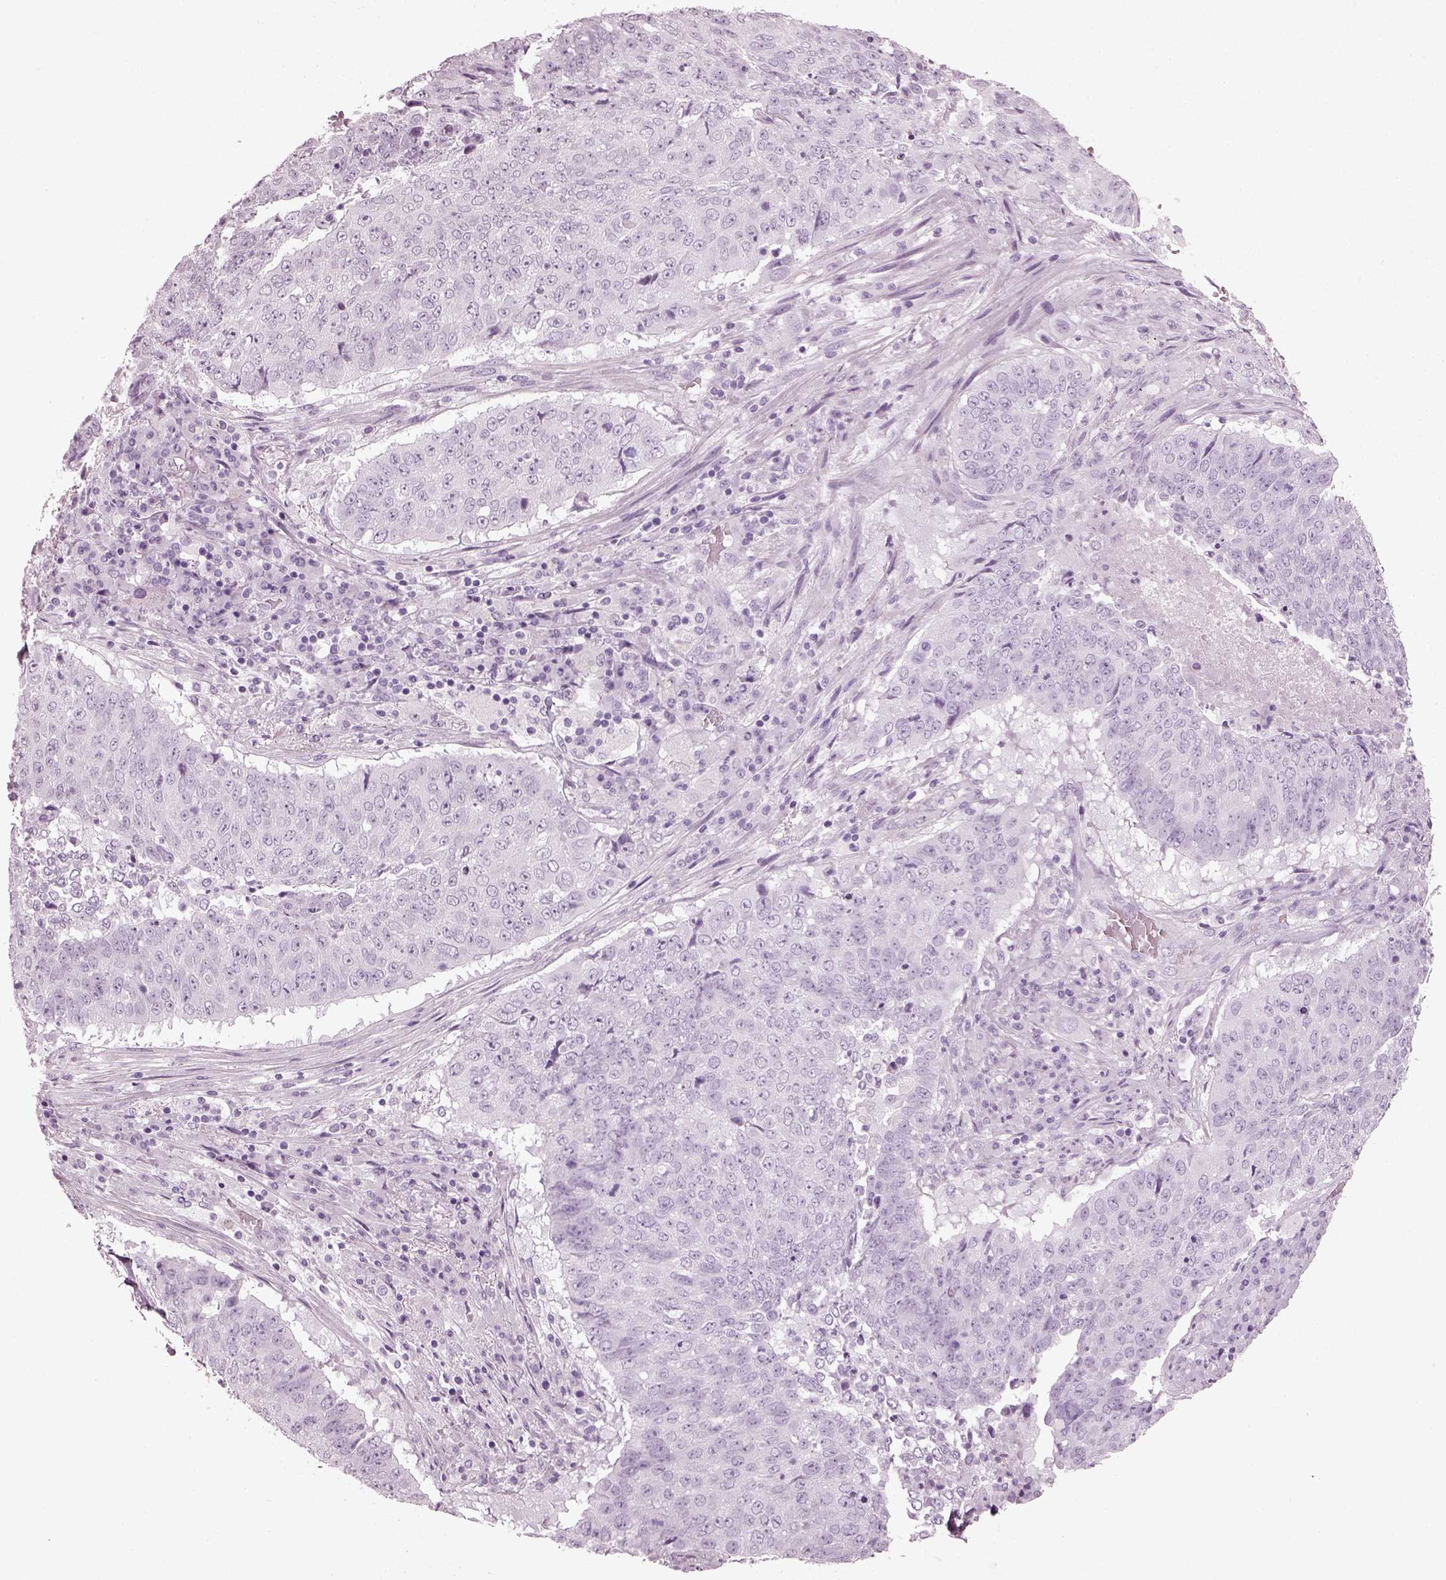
{"staining": {"intensity": "negative", "quantity": "none", "location": "none"}, "tissue": "lung cancer", "cell_type": "Tumor cells", "image_type": "cancer", "snomed": [{"axis": "morphology", "description": "Normal tissue, NOS"}, {"axis": "morphology", "description": "Squamous cell carcinoma, NOS"}, {"axis": "topography", "description": "Bronchus"}, {"axis": "topography", "description": "Lung"}], "caption": "IHC photomicrograph of lung cancer (squamous cell carcinoma) stained for a protein (brown), which exhibits no expression in tumor cells.", "gene": "PDC", "patient": {"sex": "male", "age": 64}}